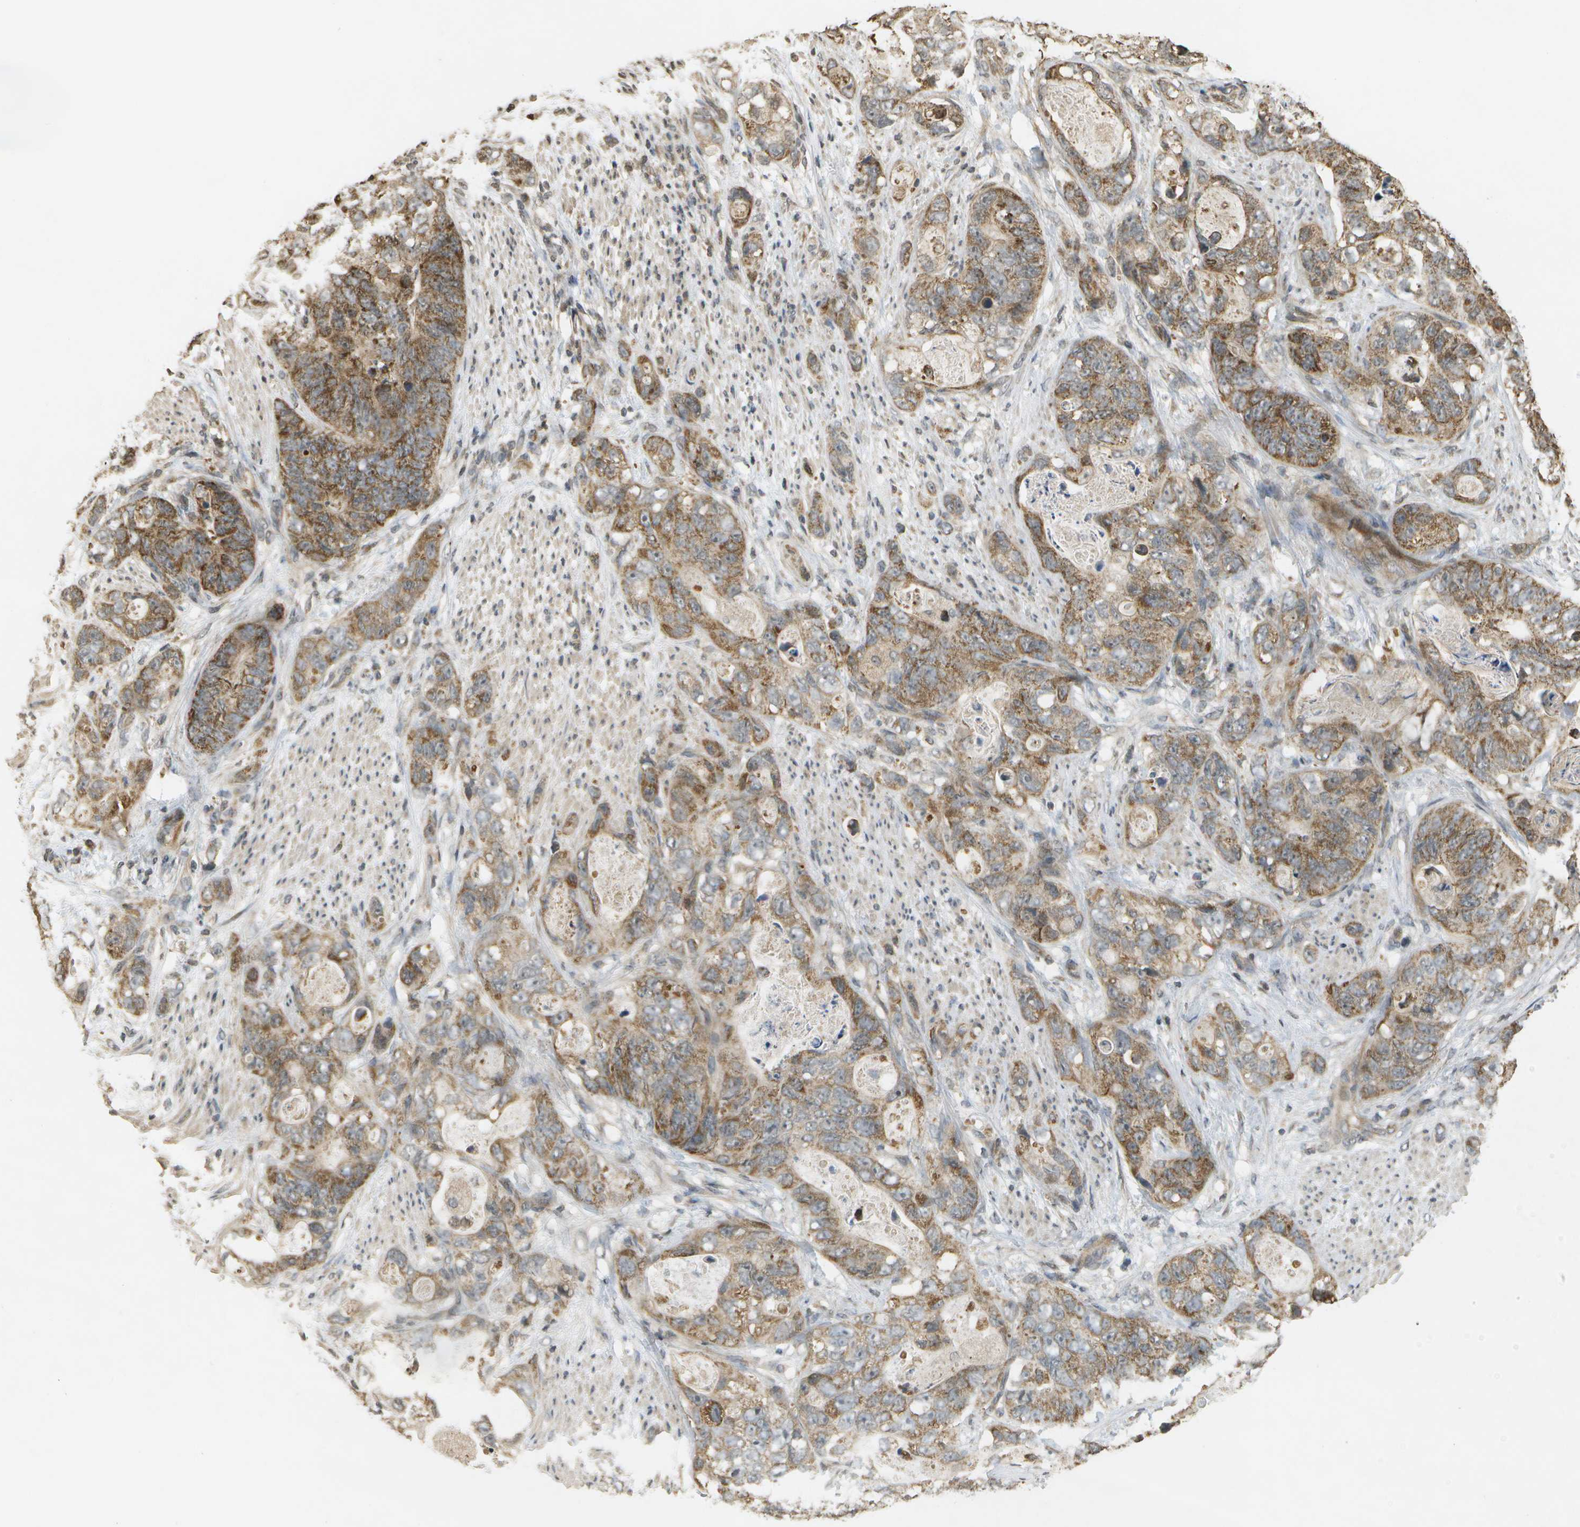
{"staining": {"intensity": "moderate", "quantity": ">75%", "location": "cytoplasmic/membranous"}, "tissue": "stomach cancer", "cell_type": "Tumor cells", "image_type": "cancer", "snomed": [{"axis": "morphology", "description": "Adenocarcinoma, NOS"}, {"axis": "topography", "description": "Stomach"}], "caption": "Immunohistochemical staining of human stomach adenocarcinoma demonstrates medium levels of moderate cytoplasmic/membranous protein expression in about >75% of tumor cells.", "gene": "RAB21", "patient": {"sex": "female", "age": 89}}